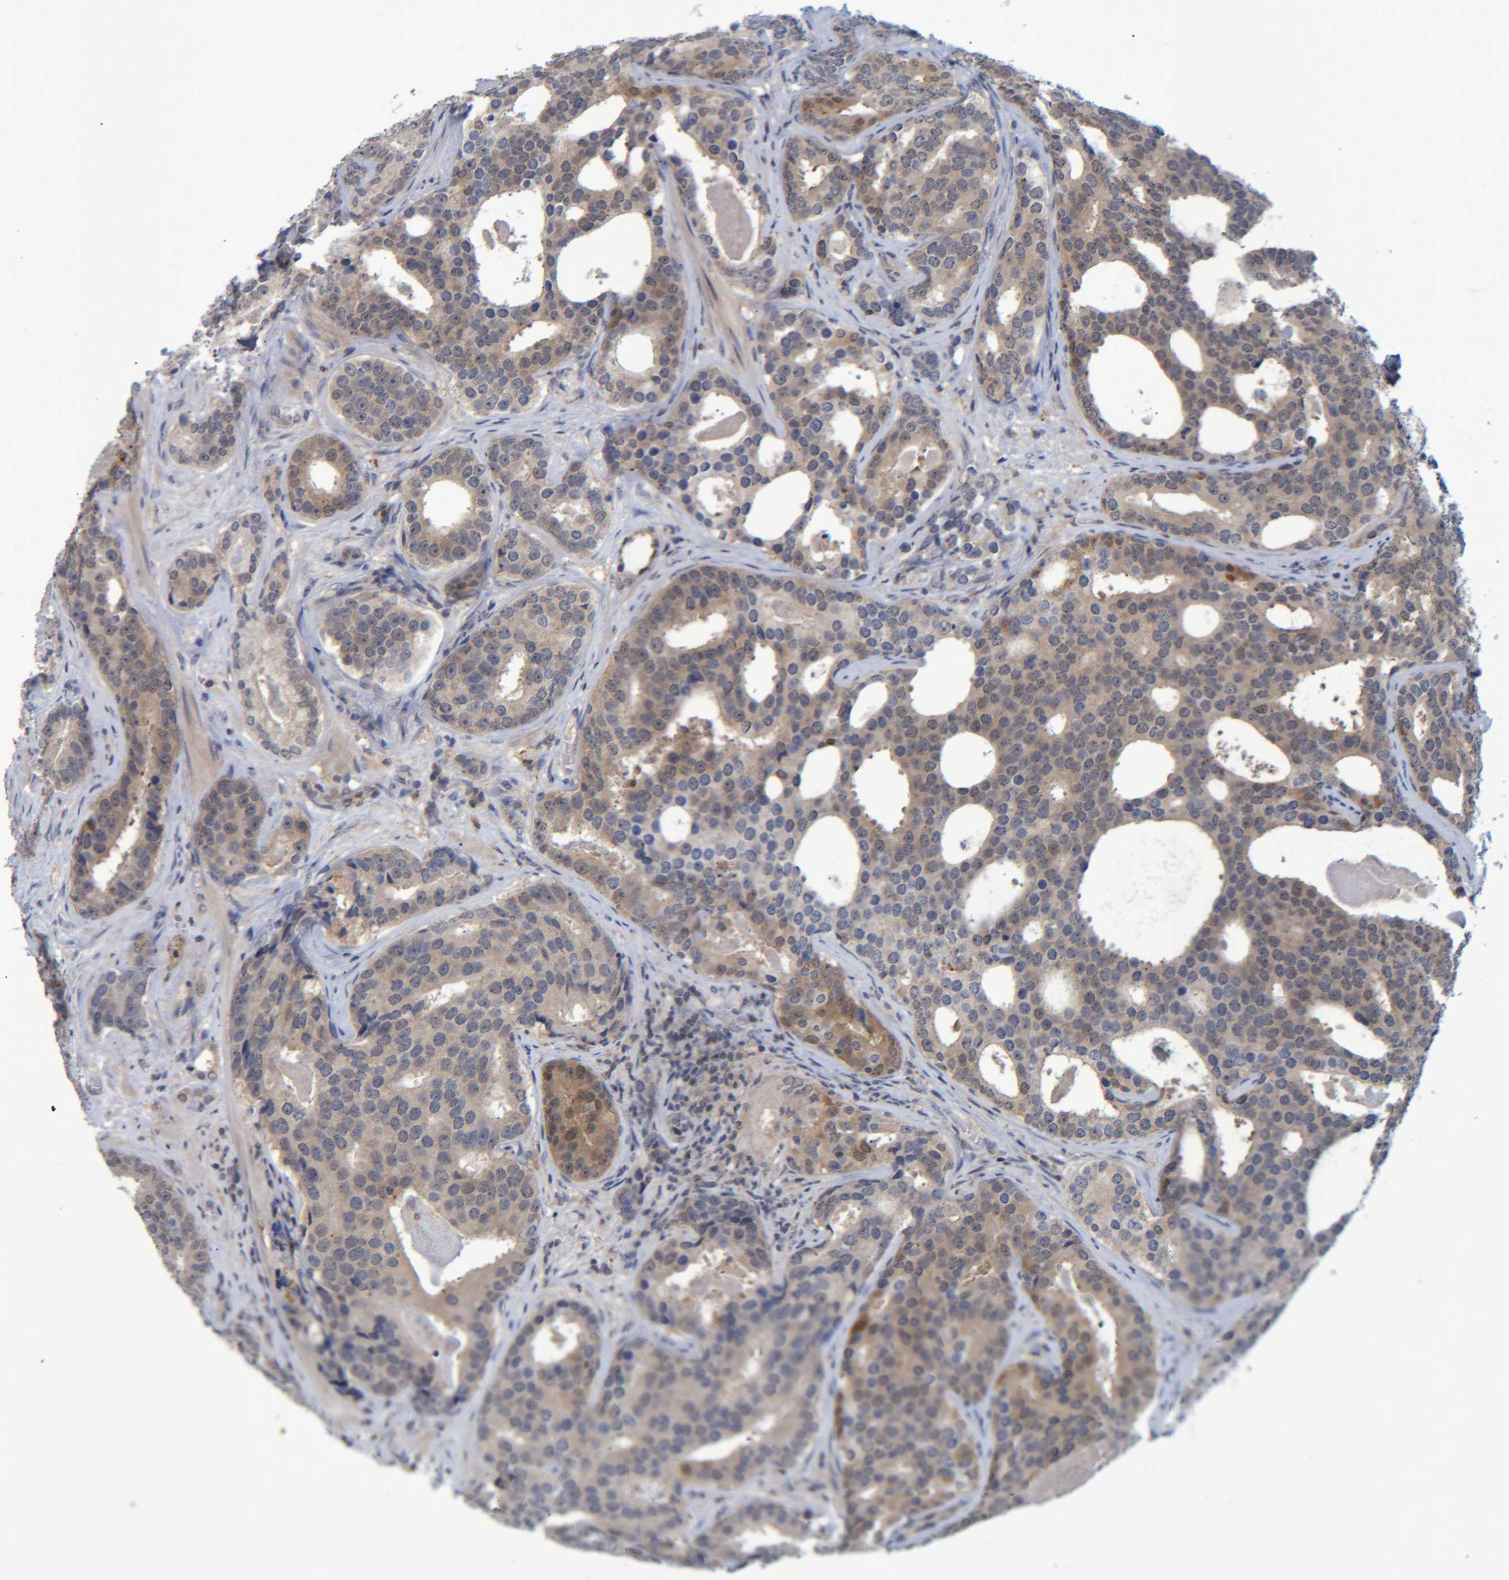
{"staining": {"intensity": "moderate", "quantity": "25%-75%", "location": "cytoplasmic/membranous"}, "tissue": "prostate cancer", "cell_type": "Tumor cells", "image_type": "cancer", "snomed": [{"axis": "morphology", "description": "Adenocarcinoma, High grade"}, {"axis": "topography", "description": "Prostate"}], "caption": "IHC staining of adenocarcinoma (high-grade) (prostate), which displays medium levels of moderate cytoplasmic/membranous expression in approximately 25%-75% of tumor cells indicating moderate cytoplasmic/membranous protein staining. The staining was performed using DAB (3,3'-diaminobenzidine) (brown) for protein detection and nuclei were counterstained in hematoxylin (blue).", "gene": "PCYT2", "patient": {"sex": "male", "age": 60}}